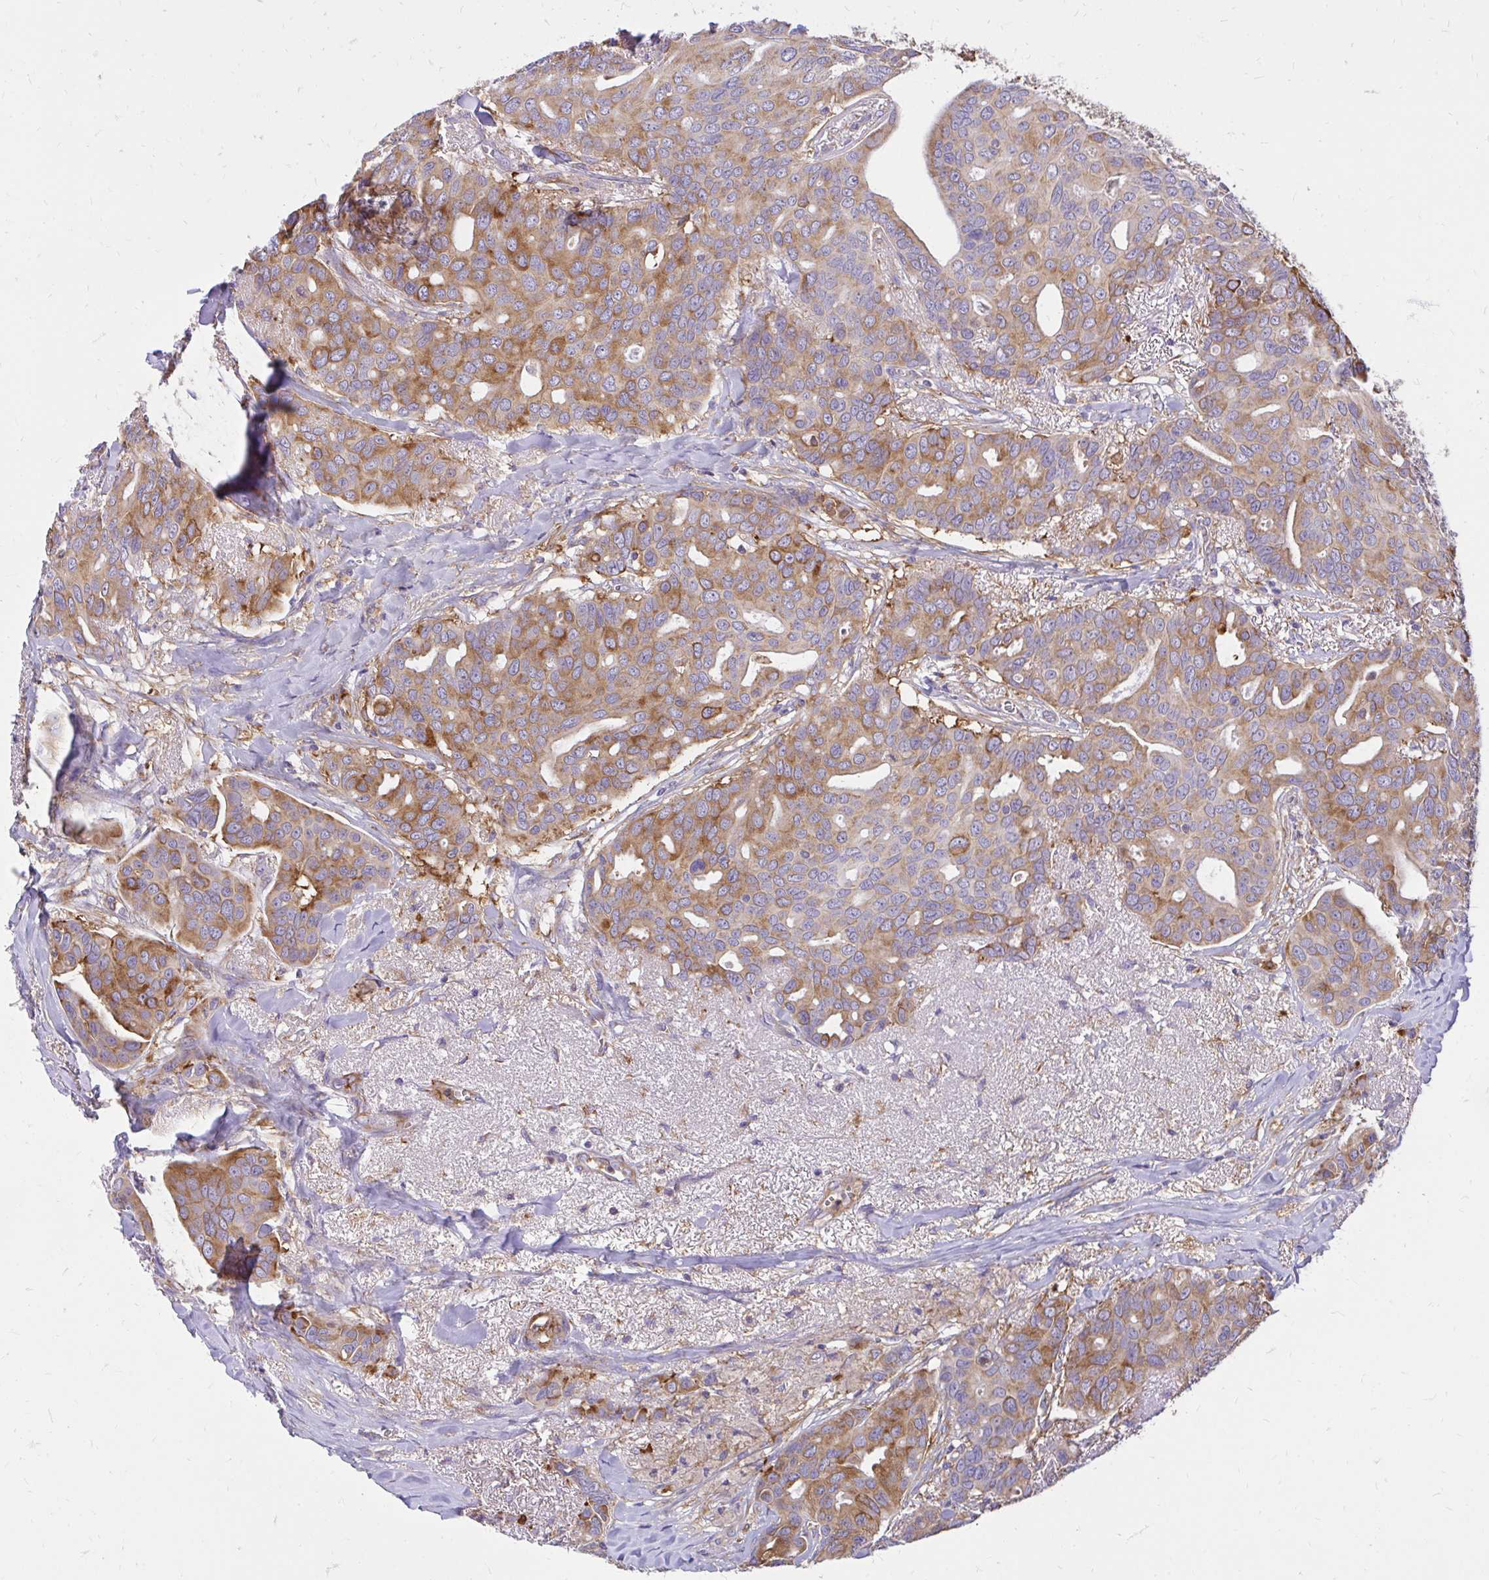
{"staining": {"intensity": "moderate", "quantity": ">75%", "location": "cytoplasmic/membranous"}, "tissue": "breast cancer", "cell_type": "Tumor cells", "image_type": "cancer", "snomed": [{"axis": "morphology", "description": "Duct carcinoma"}, {"axis": "topography", "description": "Breast"}], "caption": "Tumor cells show moderate cytoplasmic/membranous positivity in approximately >75% of cells in breast invasive ductal carcinoma.", "gene": "ABCB10", "patient": {"sex": "female", "age": 54}}